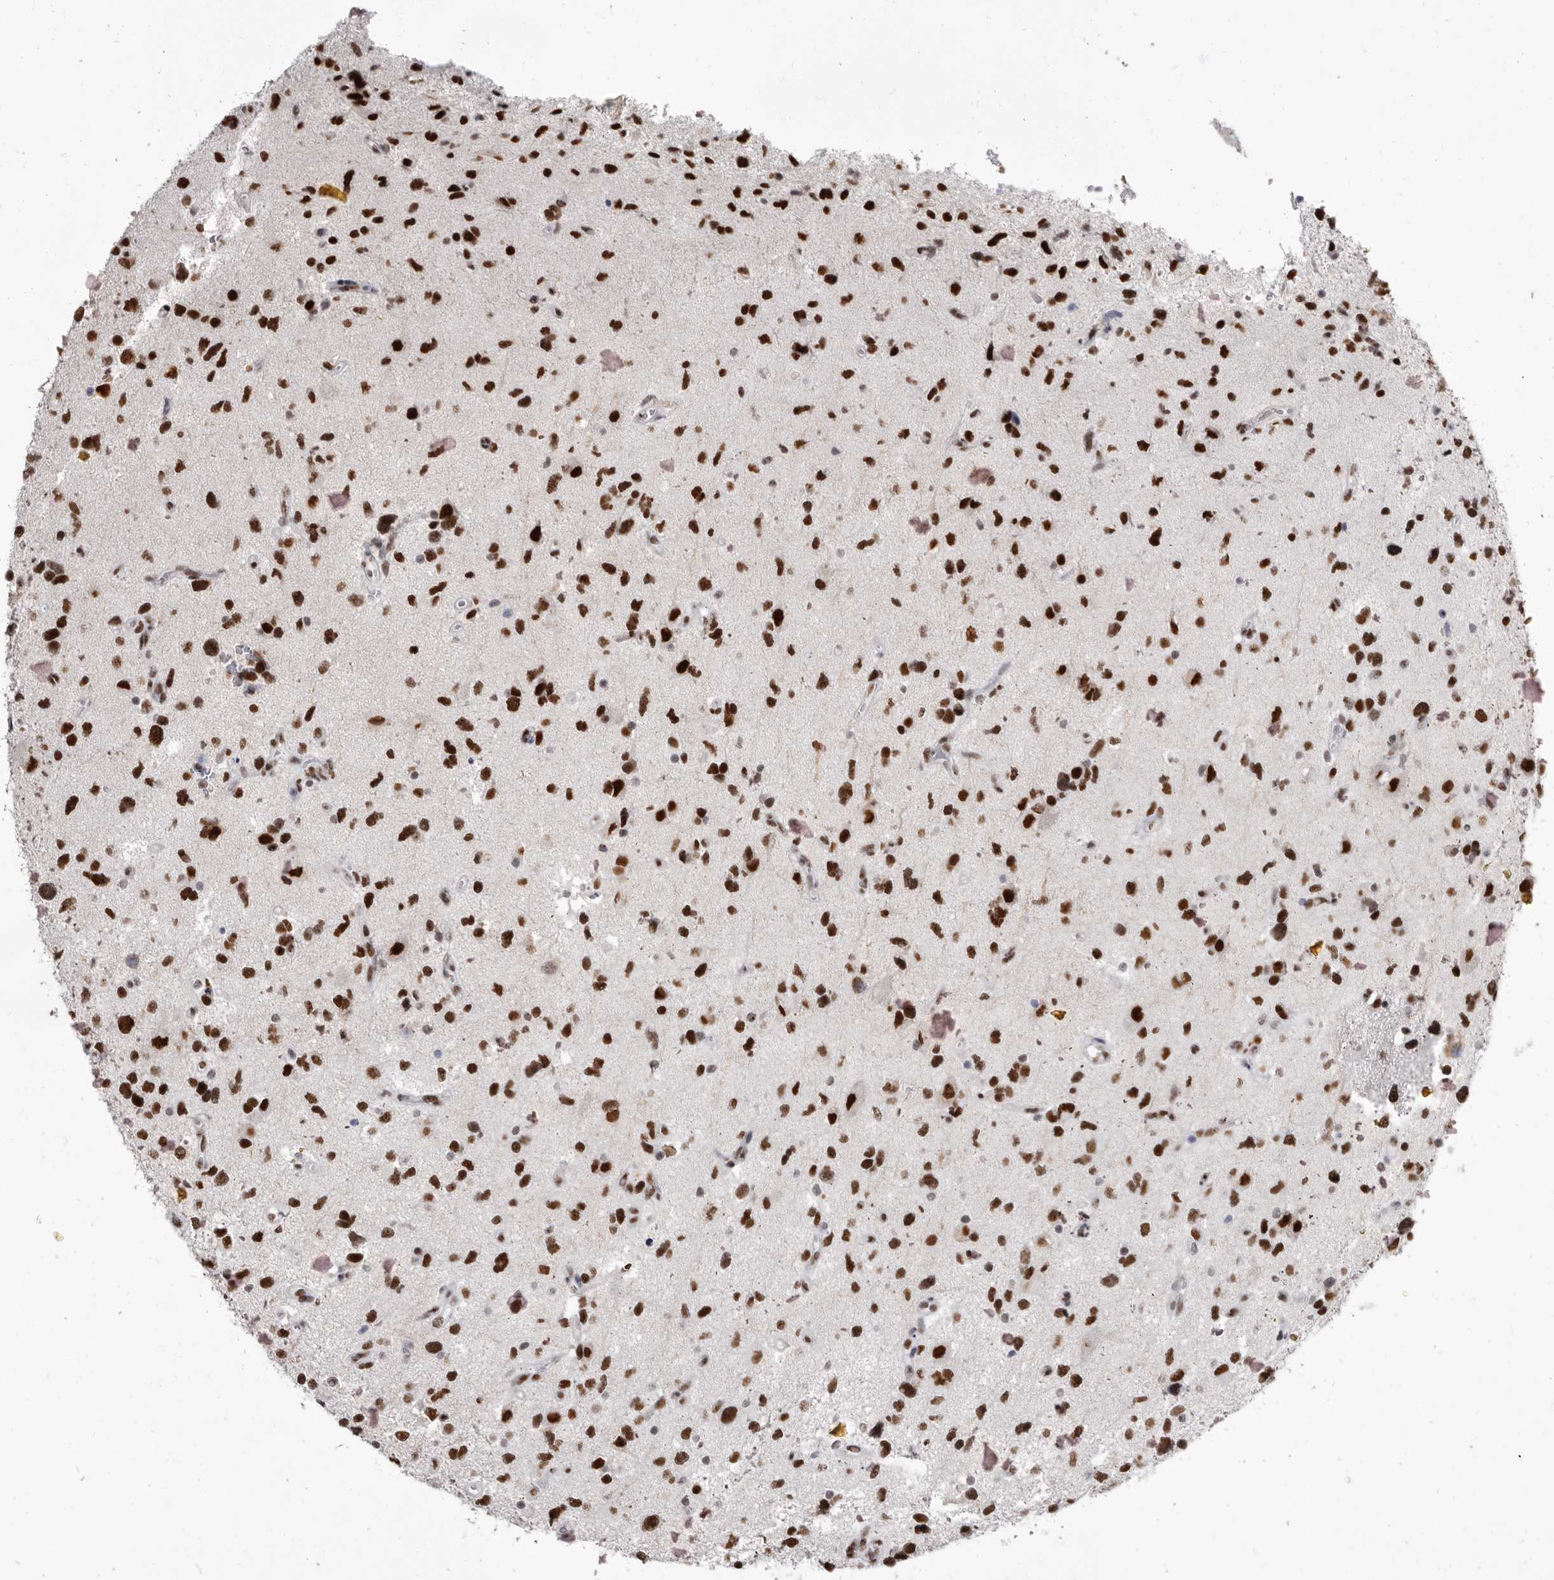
{"staining": {"intensity": "strong", "quantity": ">75%", "location": "nuclear"}, "tissue": "glioma", "cell_type": "Tumor cells", "image_type": "cancer", "snomed": [{"axis": "morphology", "description": "Glioma, malignant, High grade"}, {"axis": "topography", "description": "Brain"}], "caption": "This photomicrograph demonstrates malignant glioma (high-grade) stained with immunohistochemistry to label a protein in brown. The nuclear of tumor cells show strong positivity for the protein. Nuclei are counter-stained blue.", "gene": "ZNF326", "patient": {"sex": "male", "age": 33}}